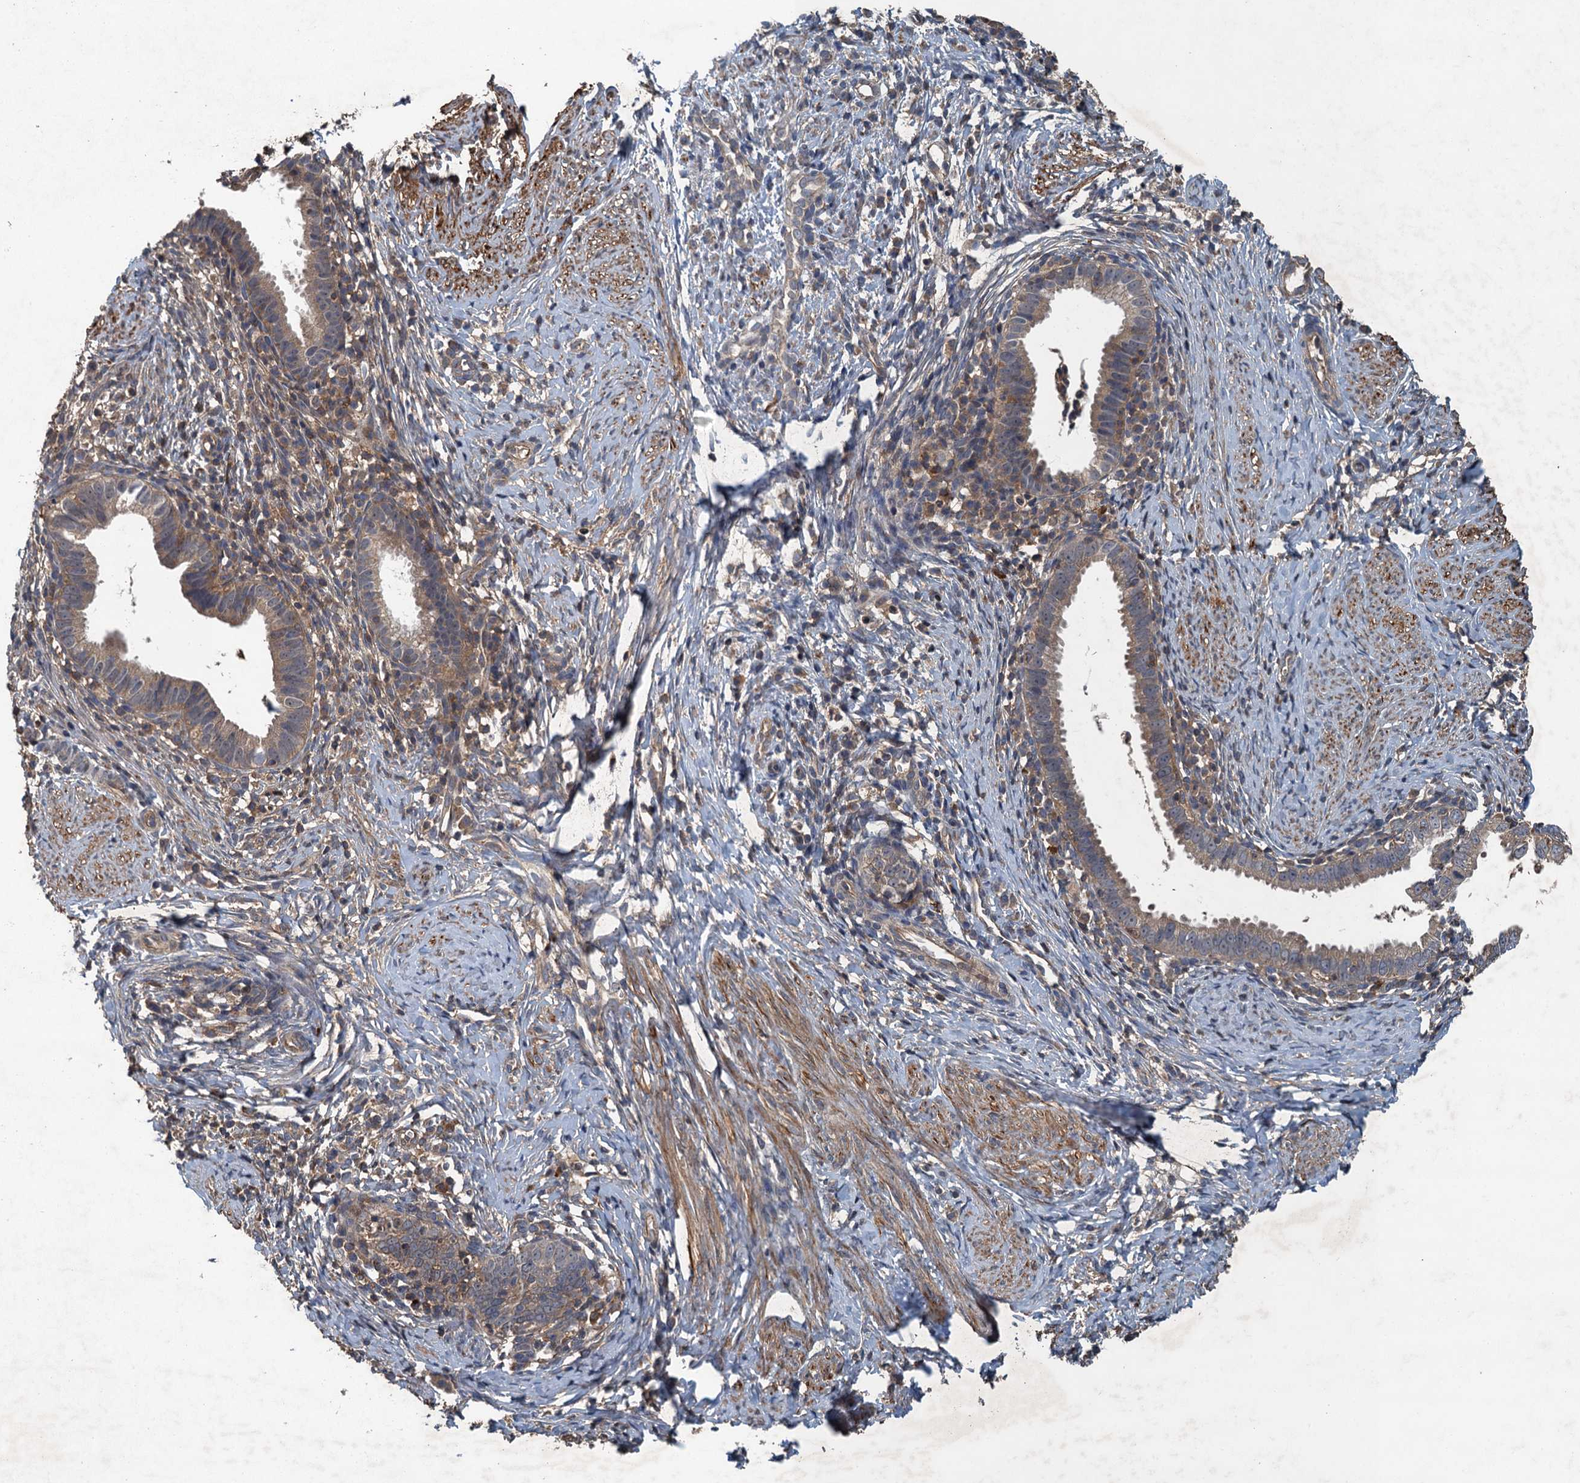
{"staining": {"intensity": "weak", "quantity": ">75%", "location": "cytoplasmic/membranous"}, "tissue": "cervical cancer", "cell_type": "Tumor cells", "image_type": "cancer", "snomed": [{"axis": "morphology", "description": "Adenocarcinoma, NOS"}, {"axis": "topography", "description": "Cervix"}], "caption": "Cervical adenocarcinoma stained with a protein marker reveals weak staining in tumor cells.", "gene": "BORCS5", "patient": {"sex": "female", "age": 36}}